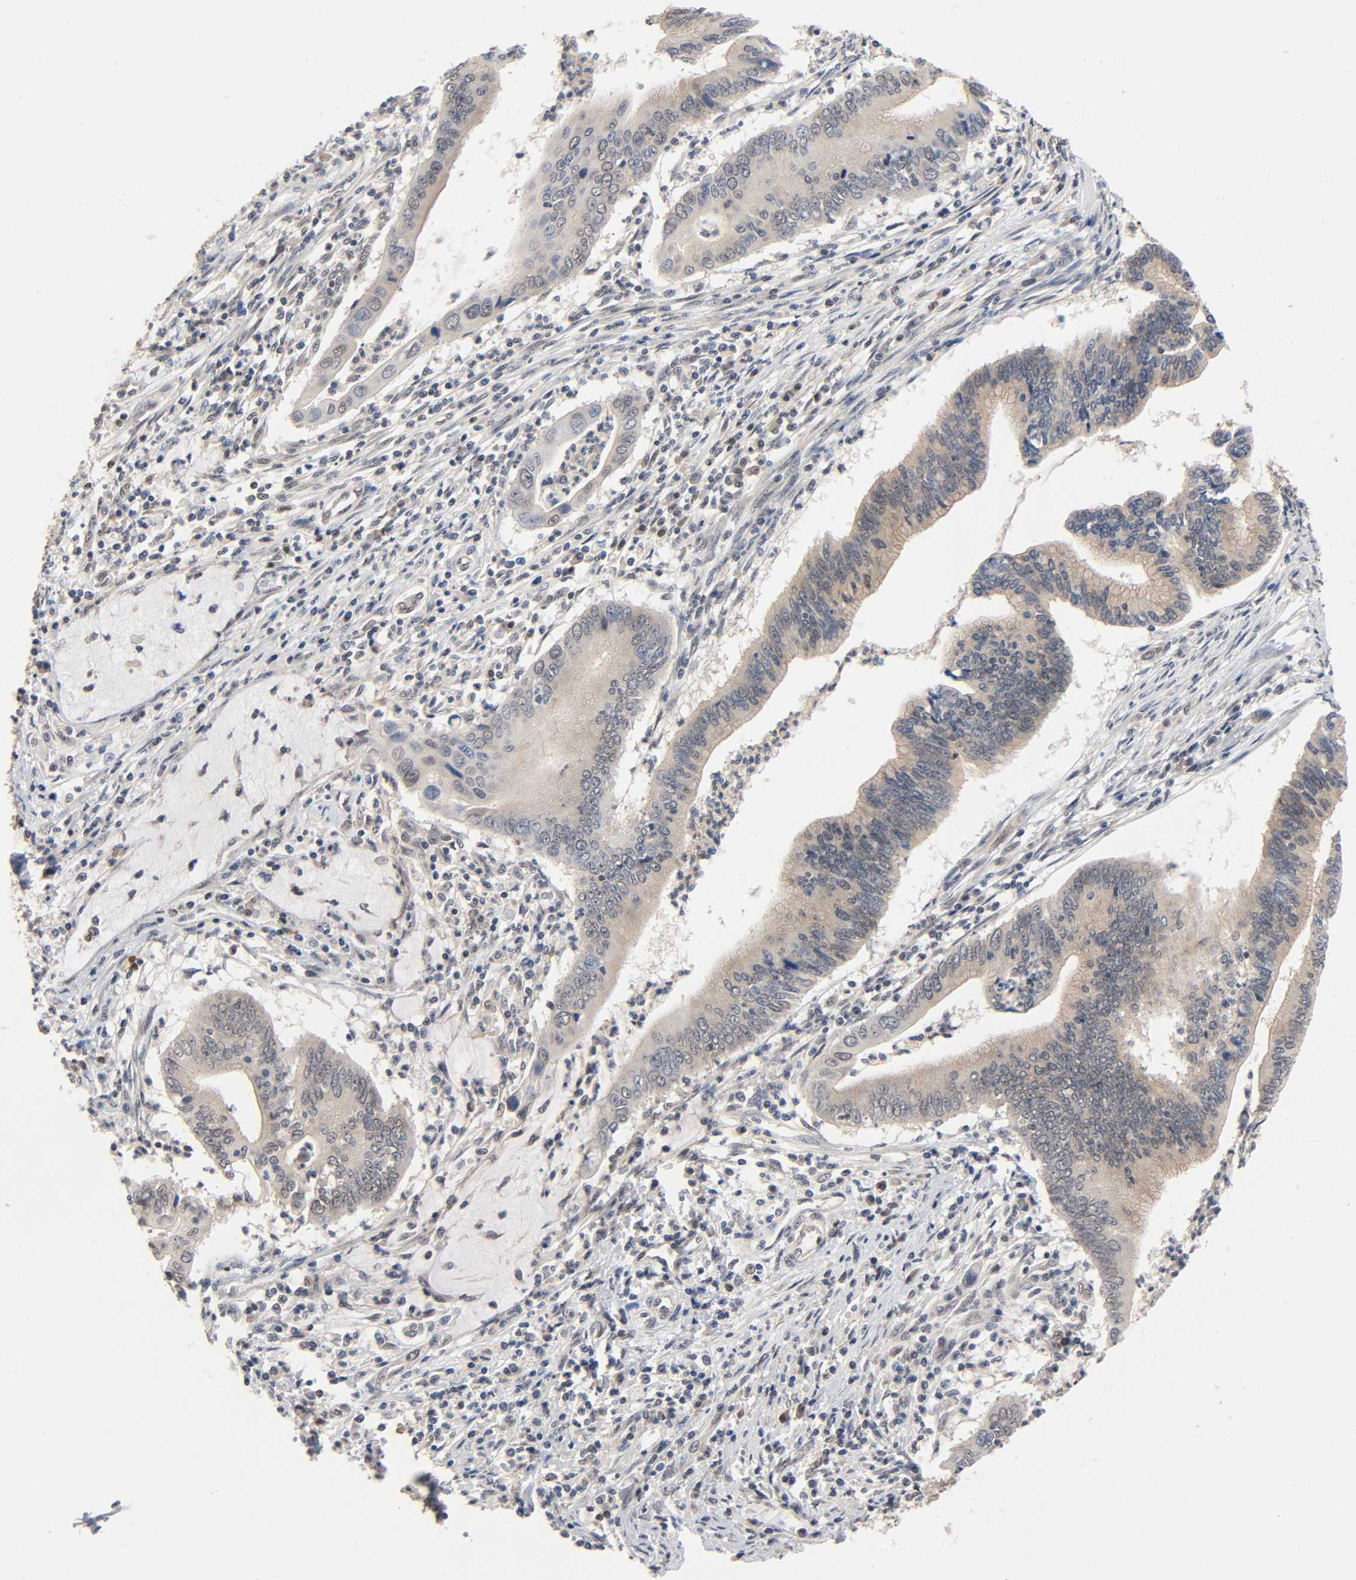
{"staining": {"intensity": "weak", "quantity": "25%-75%", "location": "cytoplasmic/membranous"}, "tissue": "cervical cancer", "cell_type": "Tumor cells", "image_type": "cancer", "snomed": [{"axis": "morphology", "description": "Adenocarcinoma, NOS"}, {"axis": "topography", "description": "Cervix"}], "caption": "About 25%-75% of tumor cells in adenocarcinoma (cervical) display weak cytoplasmic/membranous protein staining as visualized by brown immunohistochemical staining.", "gene": "PRKAB1", "patient": {"sex": "female", "age": 36}}